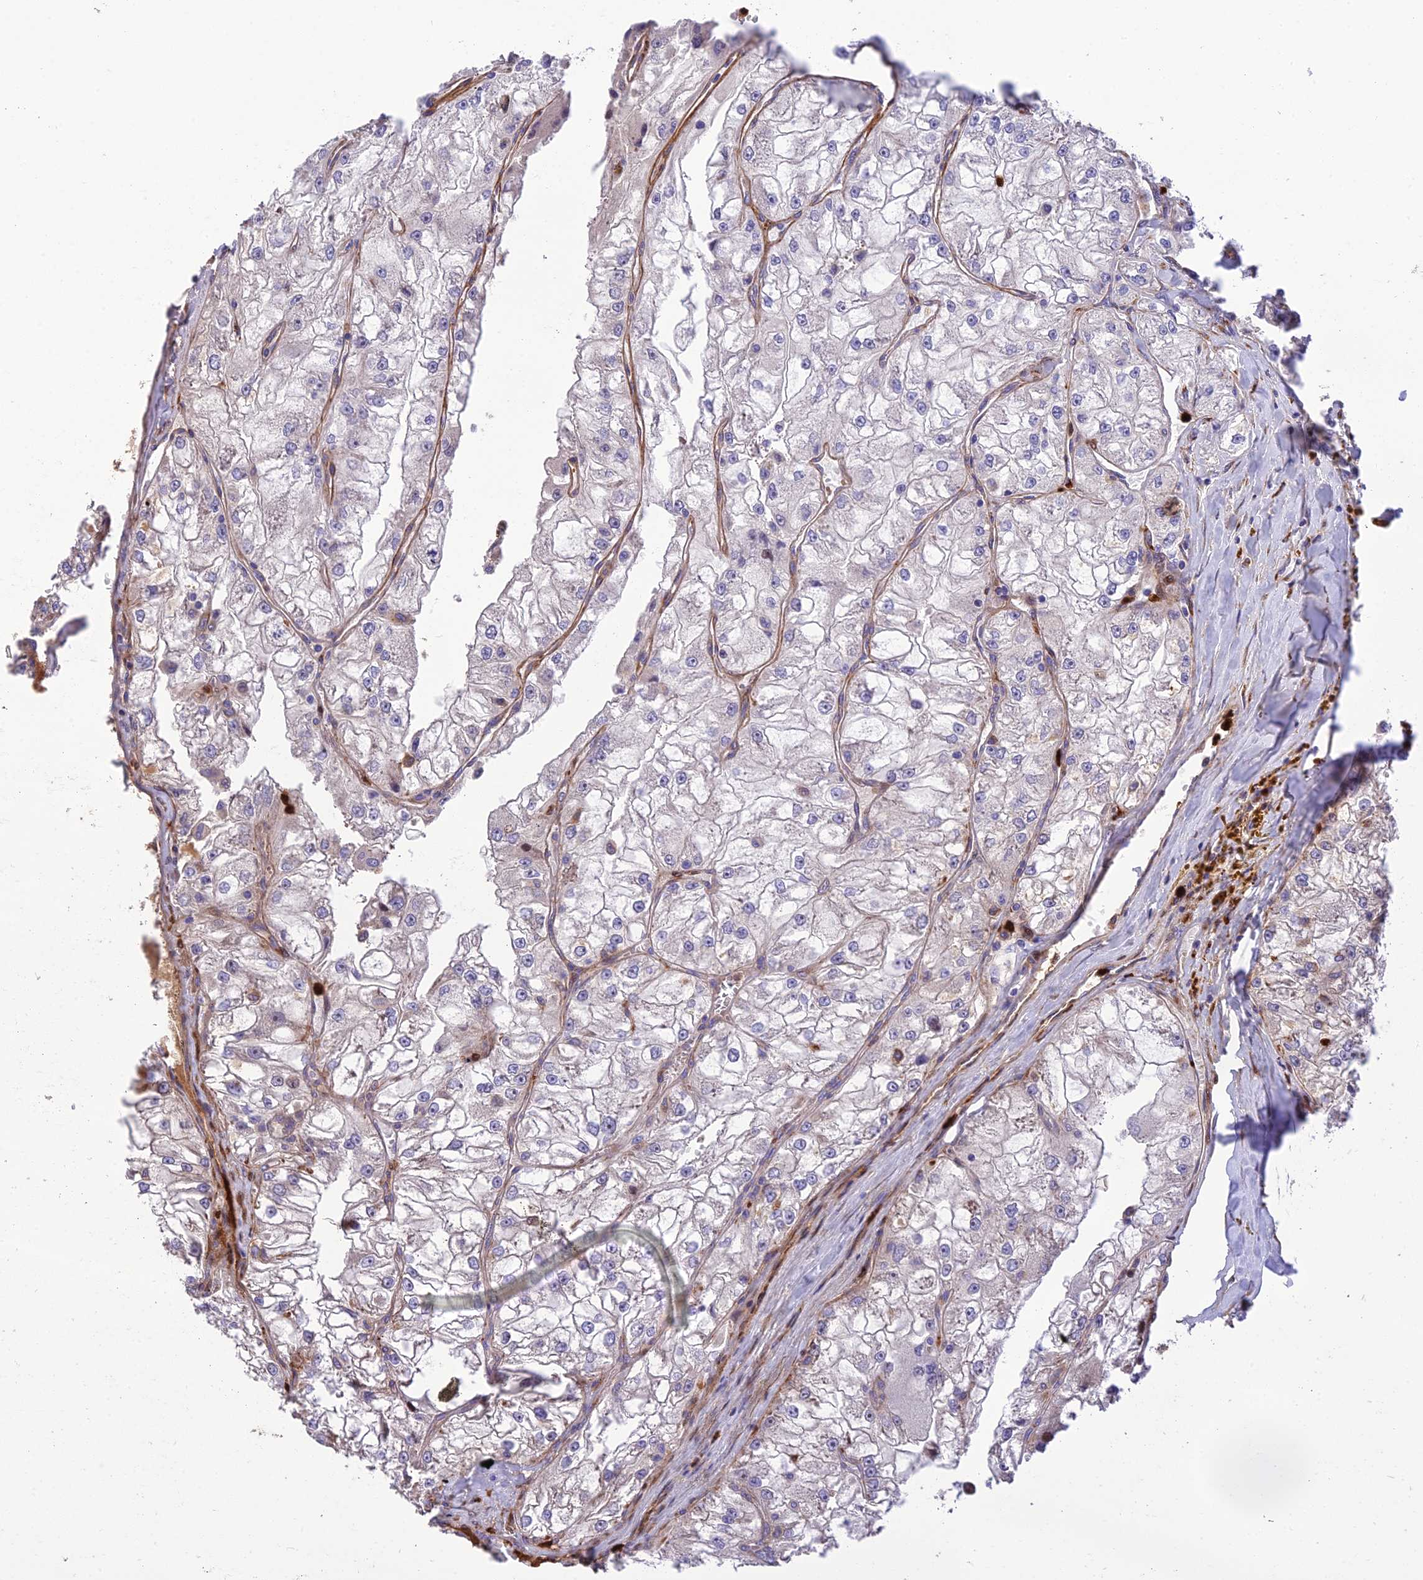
{"staining": {"intensity": "negative", "quantity": "none", "location": "none"}, "tissue": "renal cancer", "cell_type": "Tumor cells", "image_type": "cancer", "snomed": [{"axis": "morphology", "description": "Adenocarcinoma, NOS"}, {"axis": "topography", "description": "Kidney"}], "caption": "Immunohistochemistry (IHC) histopathology image of adenocarcinoma (renal) stained for a protein (brown), which exhibits no positivity in tumor cells.", "gene": "CPSF4L", "patient": {"sex": "female", "age": 72}}